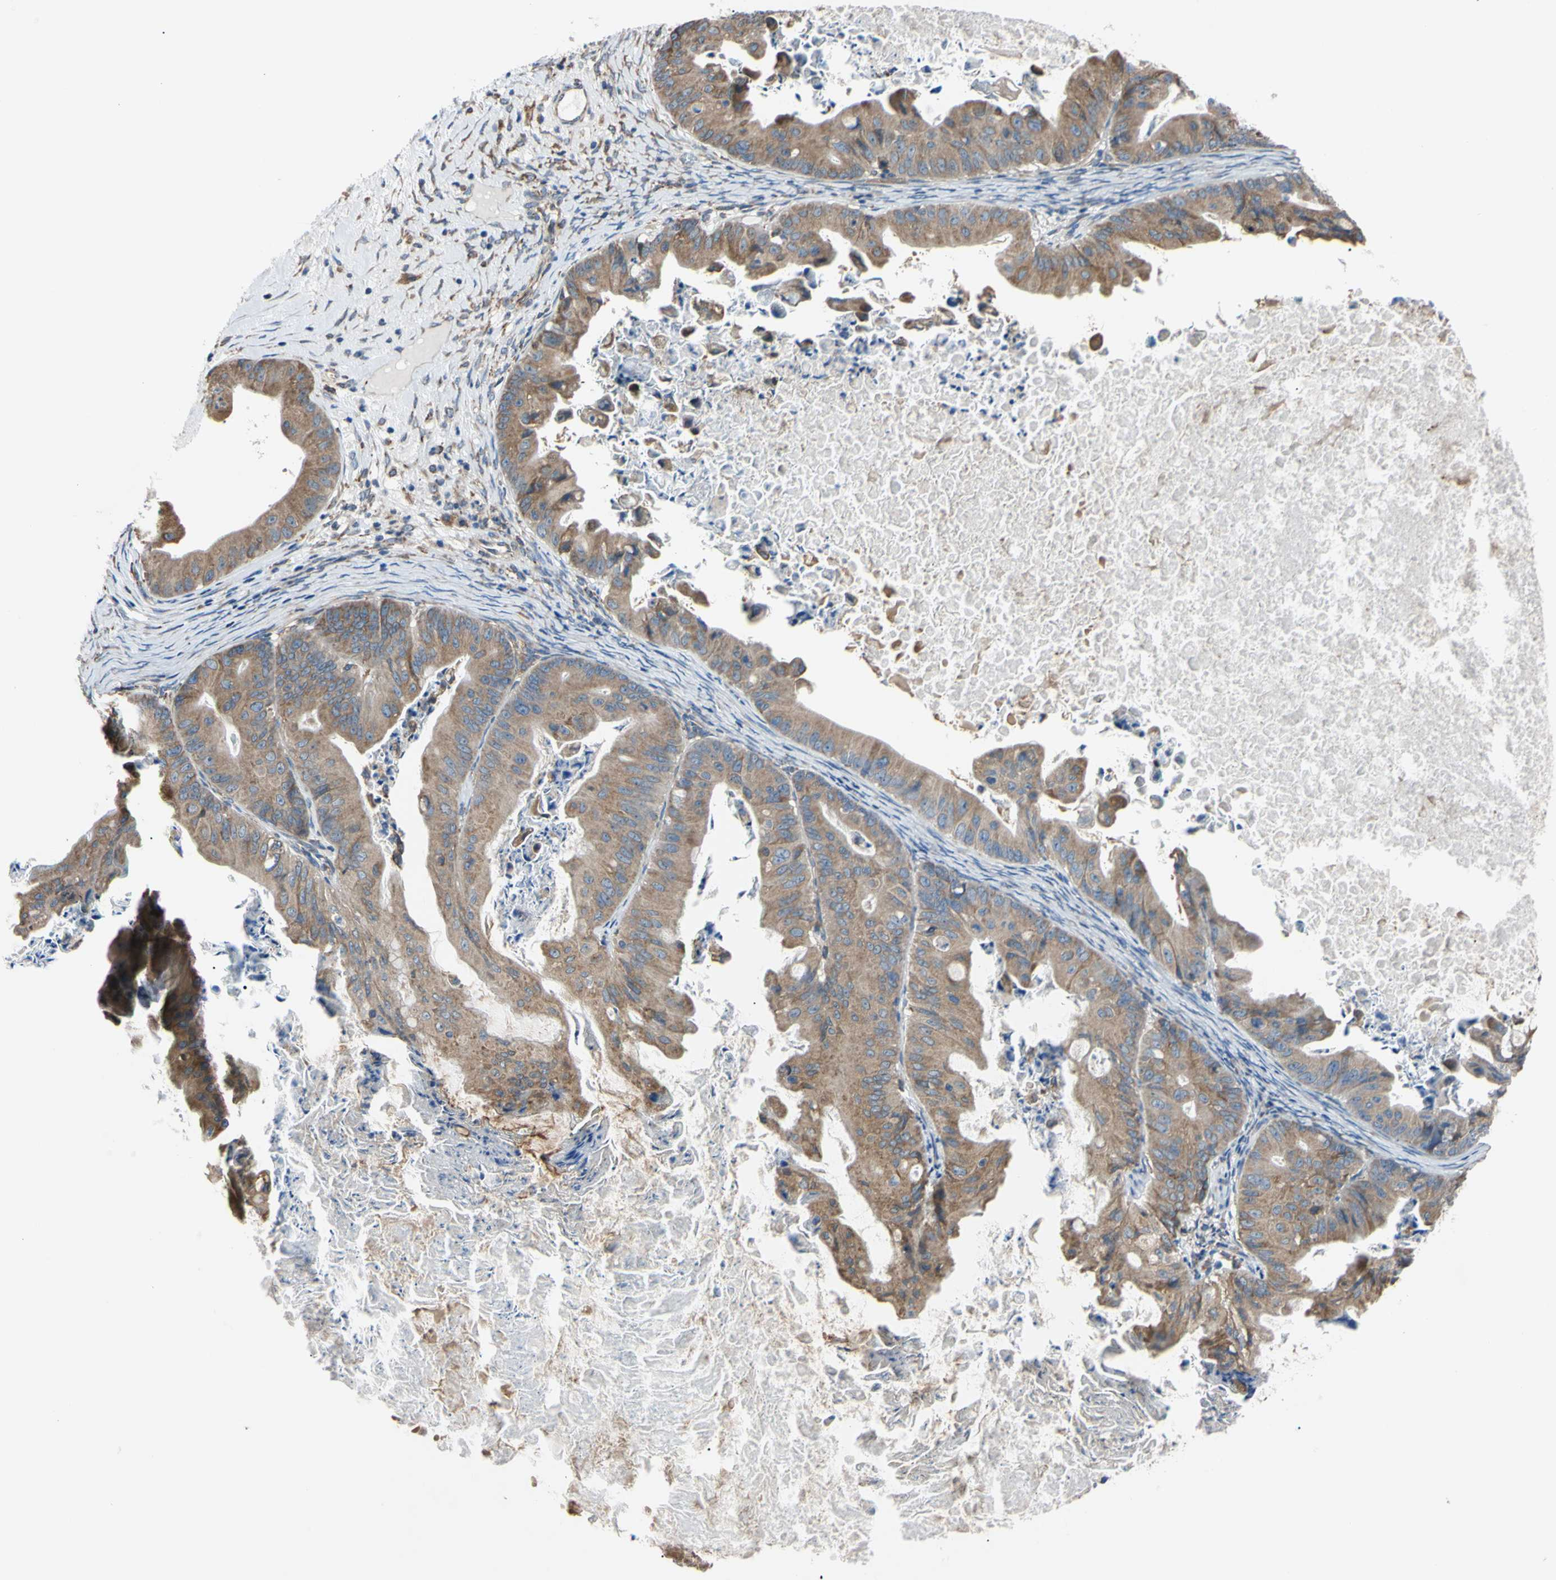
{"staining": {"intensity": "moderate", "quantity": ">75%", "location": "cytoplasmic/membranous"}, "tissue": "ovarian cancer", "cell_type": "Tumor cells", "image_type": "cancer", "snomed": [{"axis": "morphology", "description": "Cystadenocarcinoma, mucinous, NOS"}, {"axis": "topography", "description": "Ovary"}], "caption": "An immunohistochemistry (IHC) micrograph of neoplastic tissue is shown. Protein staining in brown highlights moderate cytoplasmic/membranous positivity in ovarian cancer (mucinous cystadenocarcinoma) within tumor cells.", "gene": "BMF", "patient": {"sex": "female", "age": 37}}